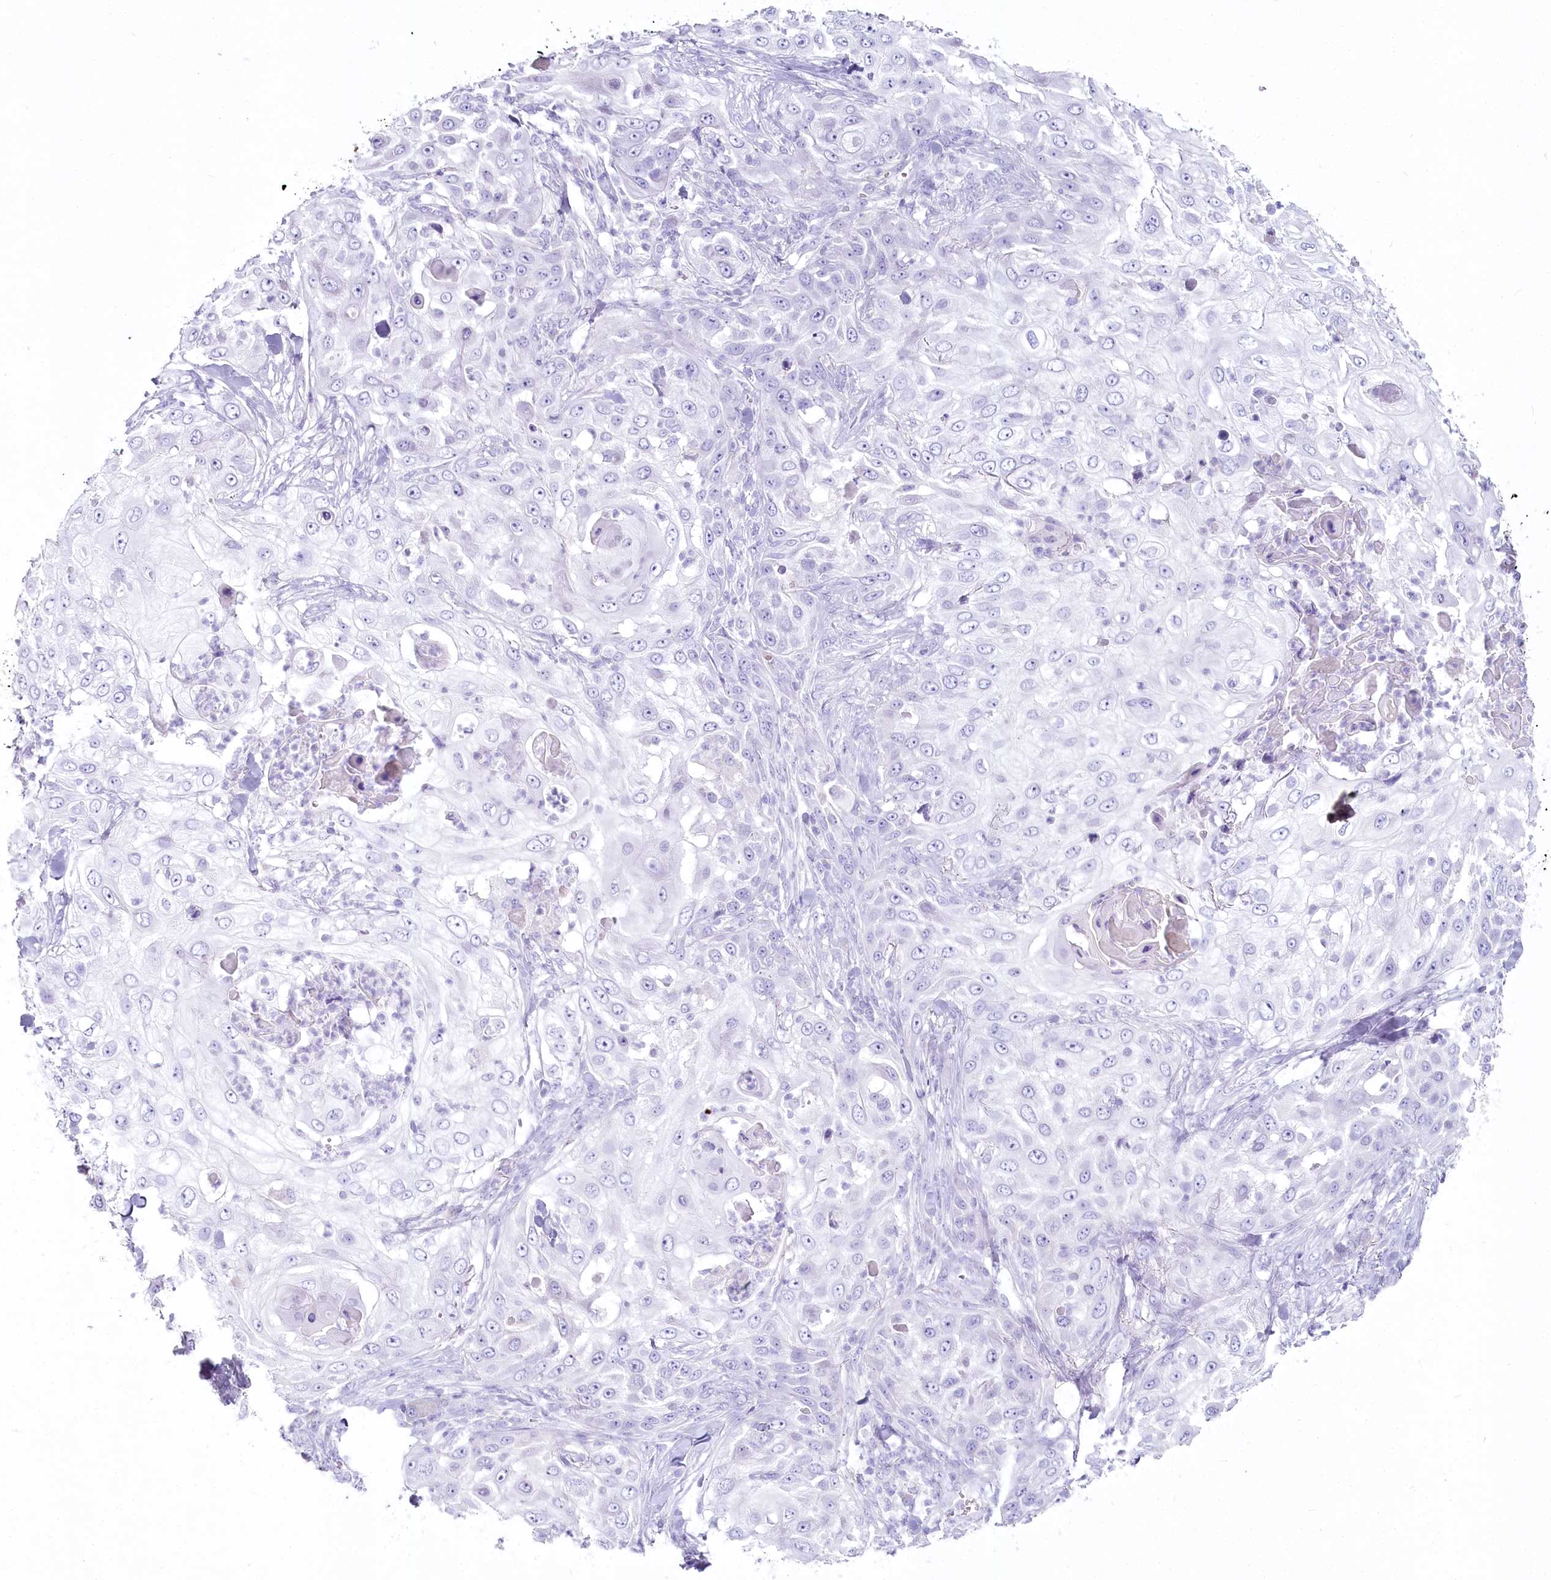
{"staining": {"intensity": "negative", "quantity": "none", "location": "none"}, "tissue": "skin cancer", "cell_type": "Tumor cells", "image_type": "cancer", "snomed": [{"axis": "morphology", "description": "Squamous cell carcinoma, NOS"}, {"axis": "topography", "description": "Skin"}], "caption": "Histopathology image shows no protein expression in tumor cells of skin squamous cell carcinoma tissue.", "gene": "IFIT5", "patient": {"sex": "female", "age": 44}}